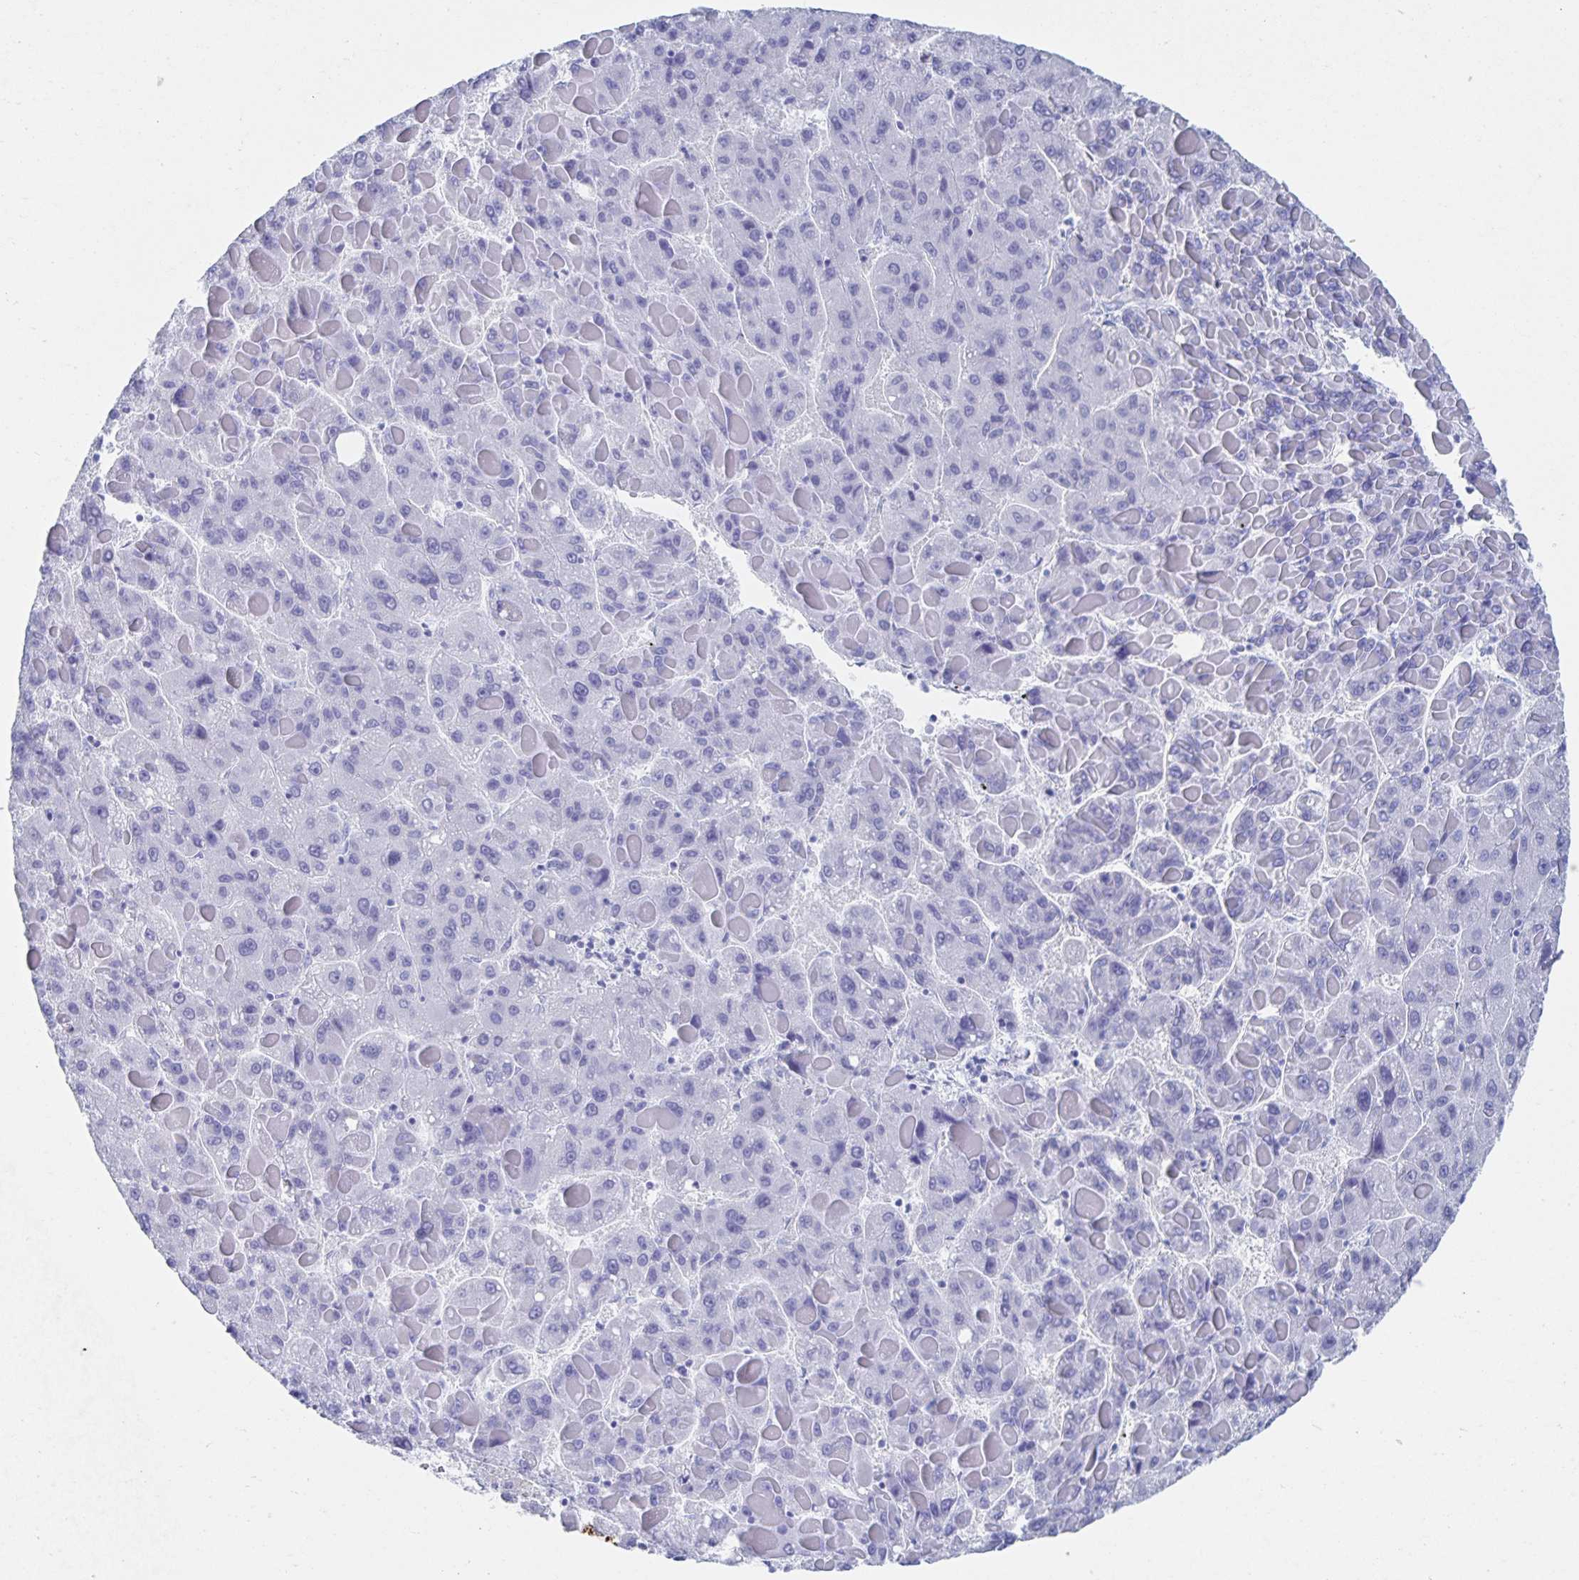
{"staining": {"intensity": "negative", "quantity": "none", "location": "none"}, "tissue": "liver cancer", "cell_type": "Tumor cells", "image_type": "cancer", "snomed": [{"axis": "morphology", "description": "Carcinoma, Hepatocellular, NOS"}, {"axis": "topography", "description": "Liver"}], "caption": "Tumor cells show no significant staining in liver hepatocellular carcinoma.", "gene": "DMBT1", "patient": {"sex": "female", "age": 82}}